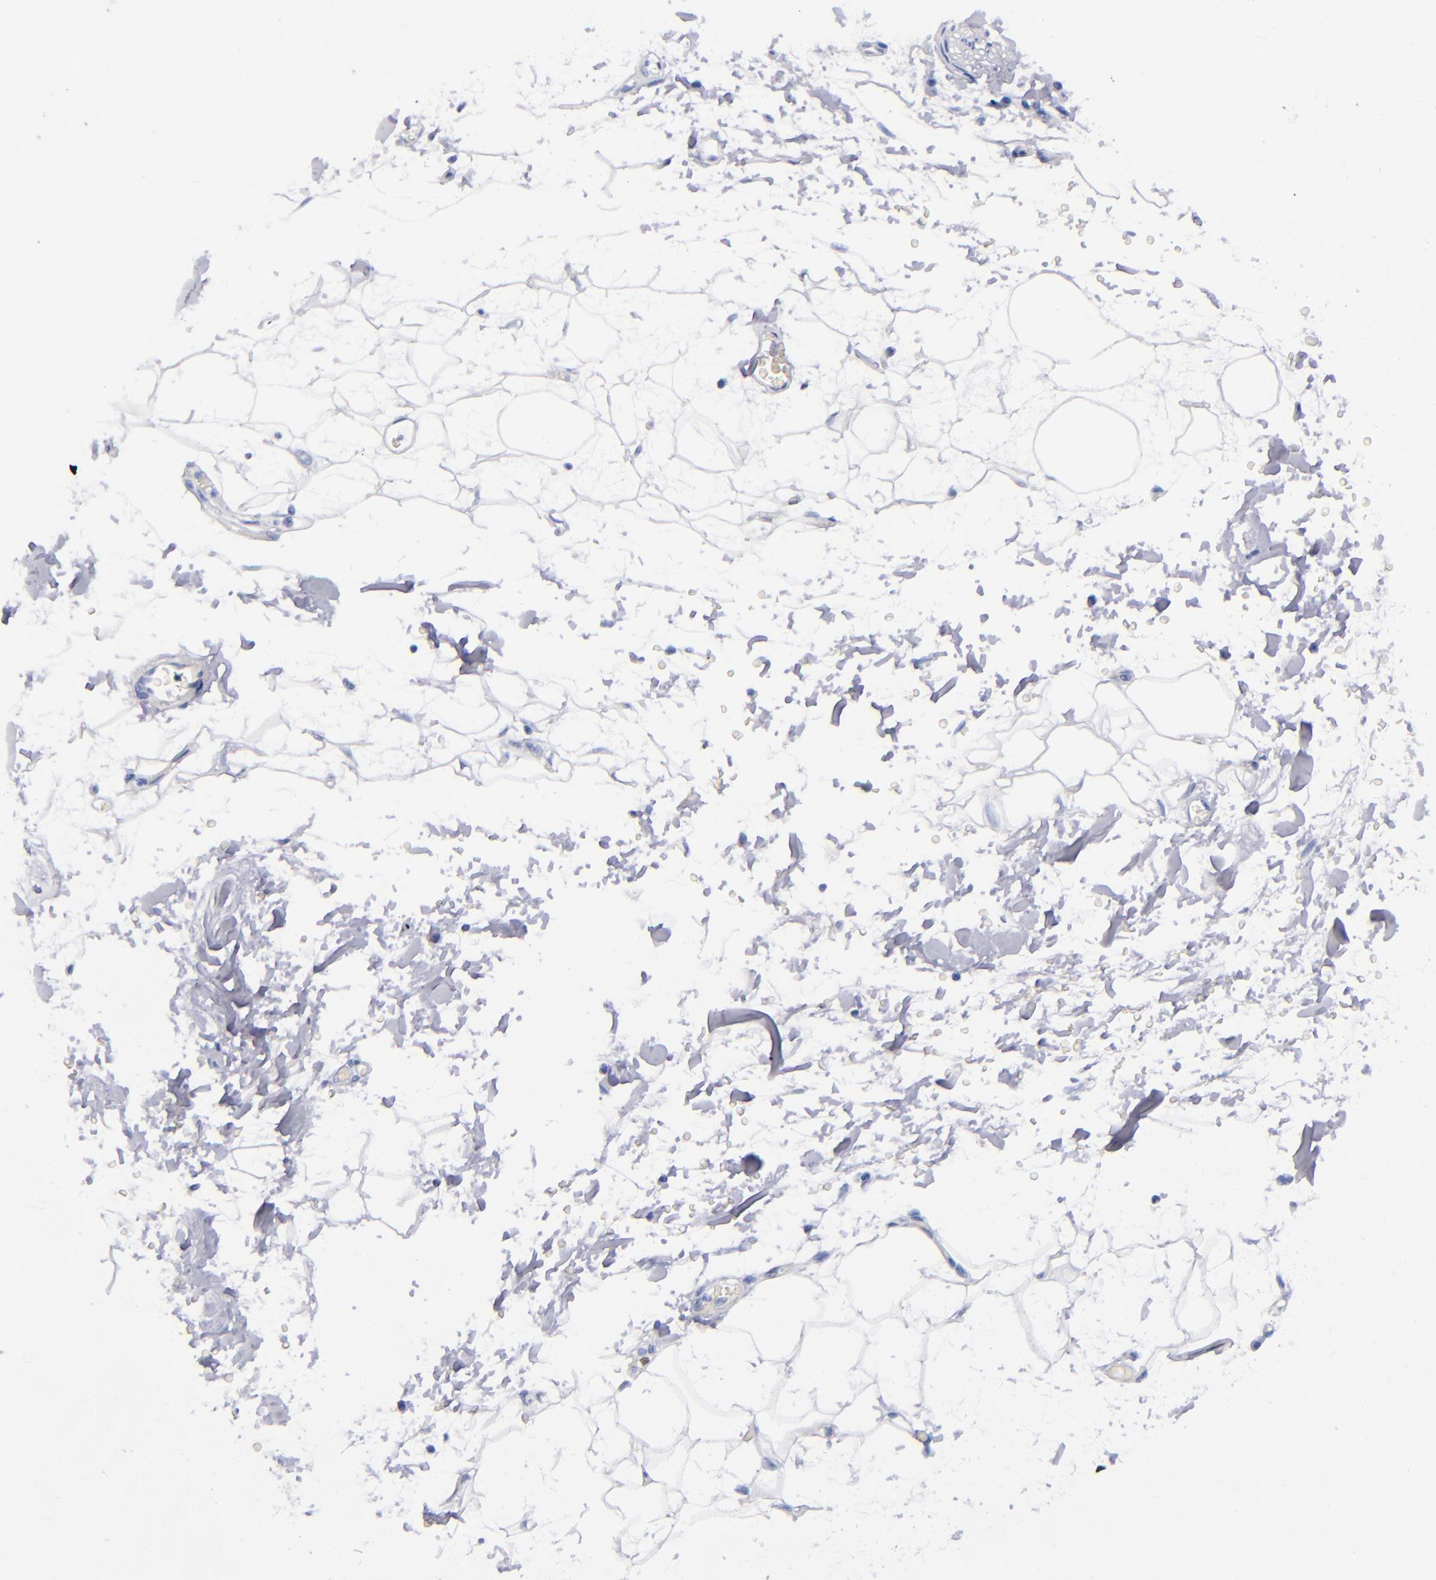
{"staining": {"intensity": "negative", "quantity": "none", "location": "none"}, "tissue": "adipose tissue", "cell_type": "Adipocytes", "image_type": "normal", "snomed": [{"axis": "morphology", "description": "Normal tissue, NOS"}, {"axis": "topography", "description": "Soft tissue"}], "caption": "Micrograph shows no significant protein expression in adipocytes of unremarkable adipose tissue.", "gene": "MCM7", "patient": {"sex": "male", "age": 72}}